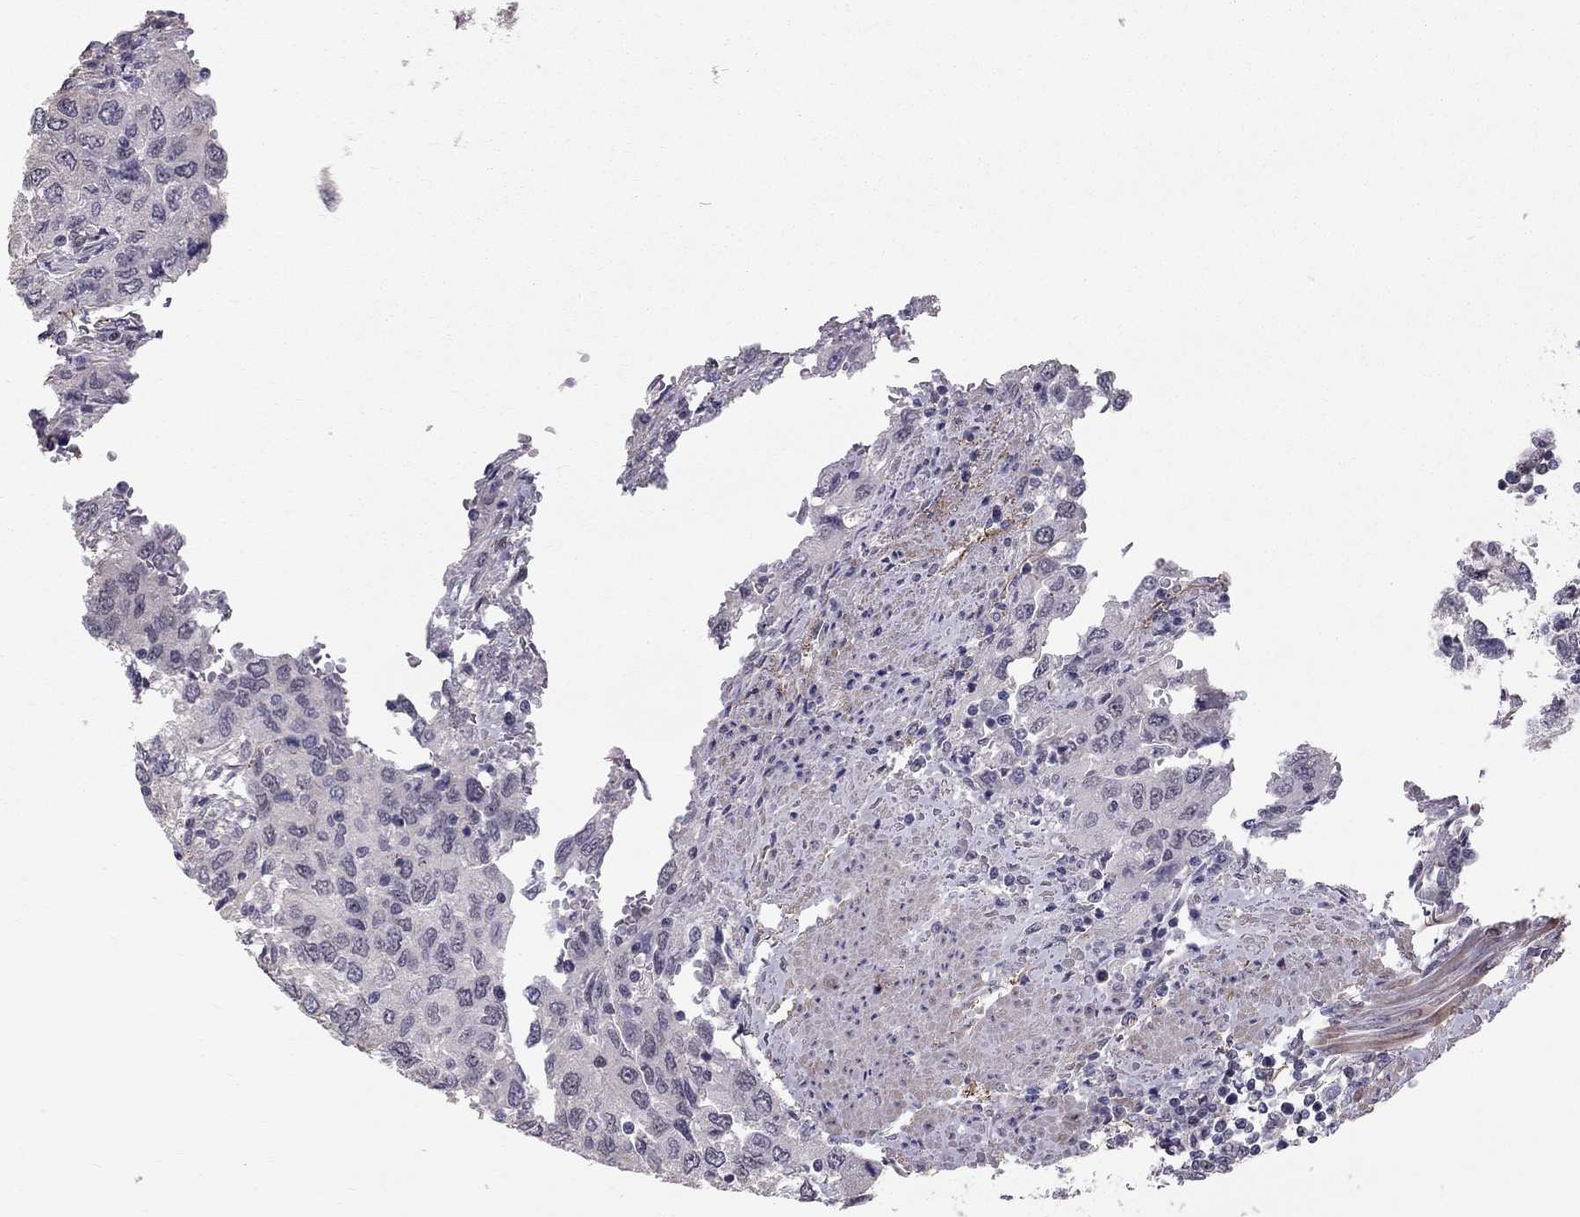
{"staining": {"intensity": "negative", "quantity": "none", "location": "none"}, "tissue": "urothelial cancer", "cell_type": "Tumor cells", "image_type": "cancer", "snomed": [{"axis": "morphology", "description": "Urothelial carcinoma, High grade"}, {"axis": "topography", "description": "Urinary bladder"}], "caption": "Tumor cells are negative for protein expression in human urothelial cancer.", "gene": "GJB4", "patient": {"sex": "male", "age": 76}}